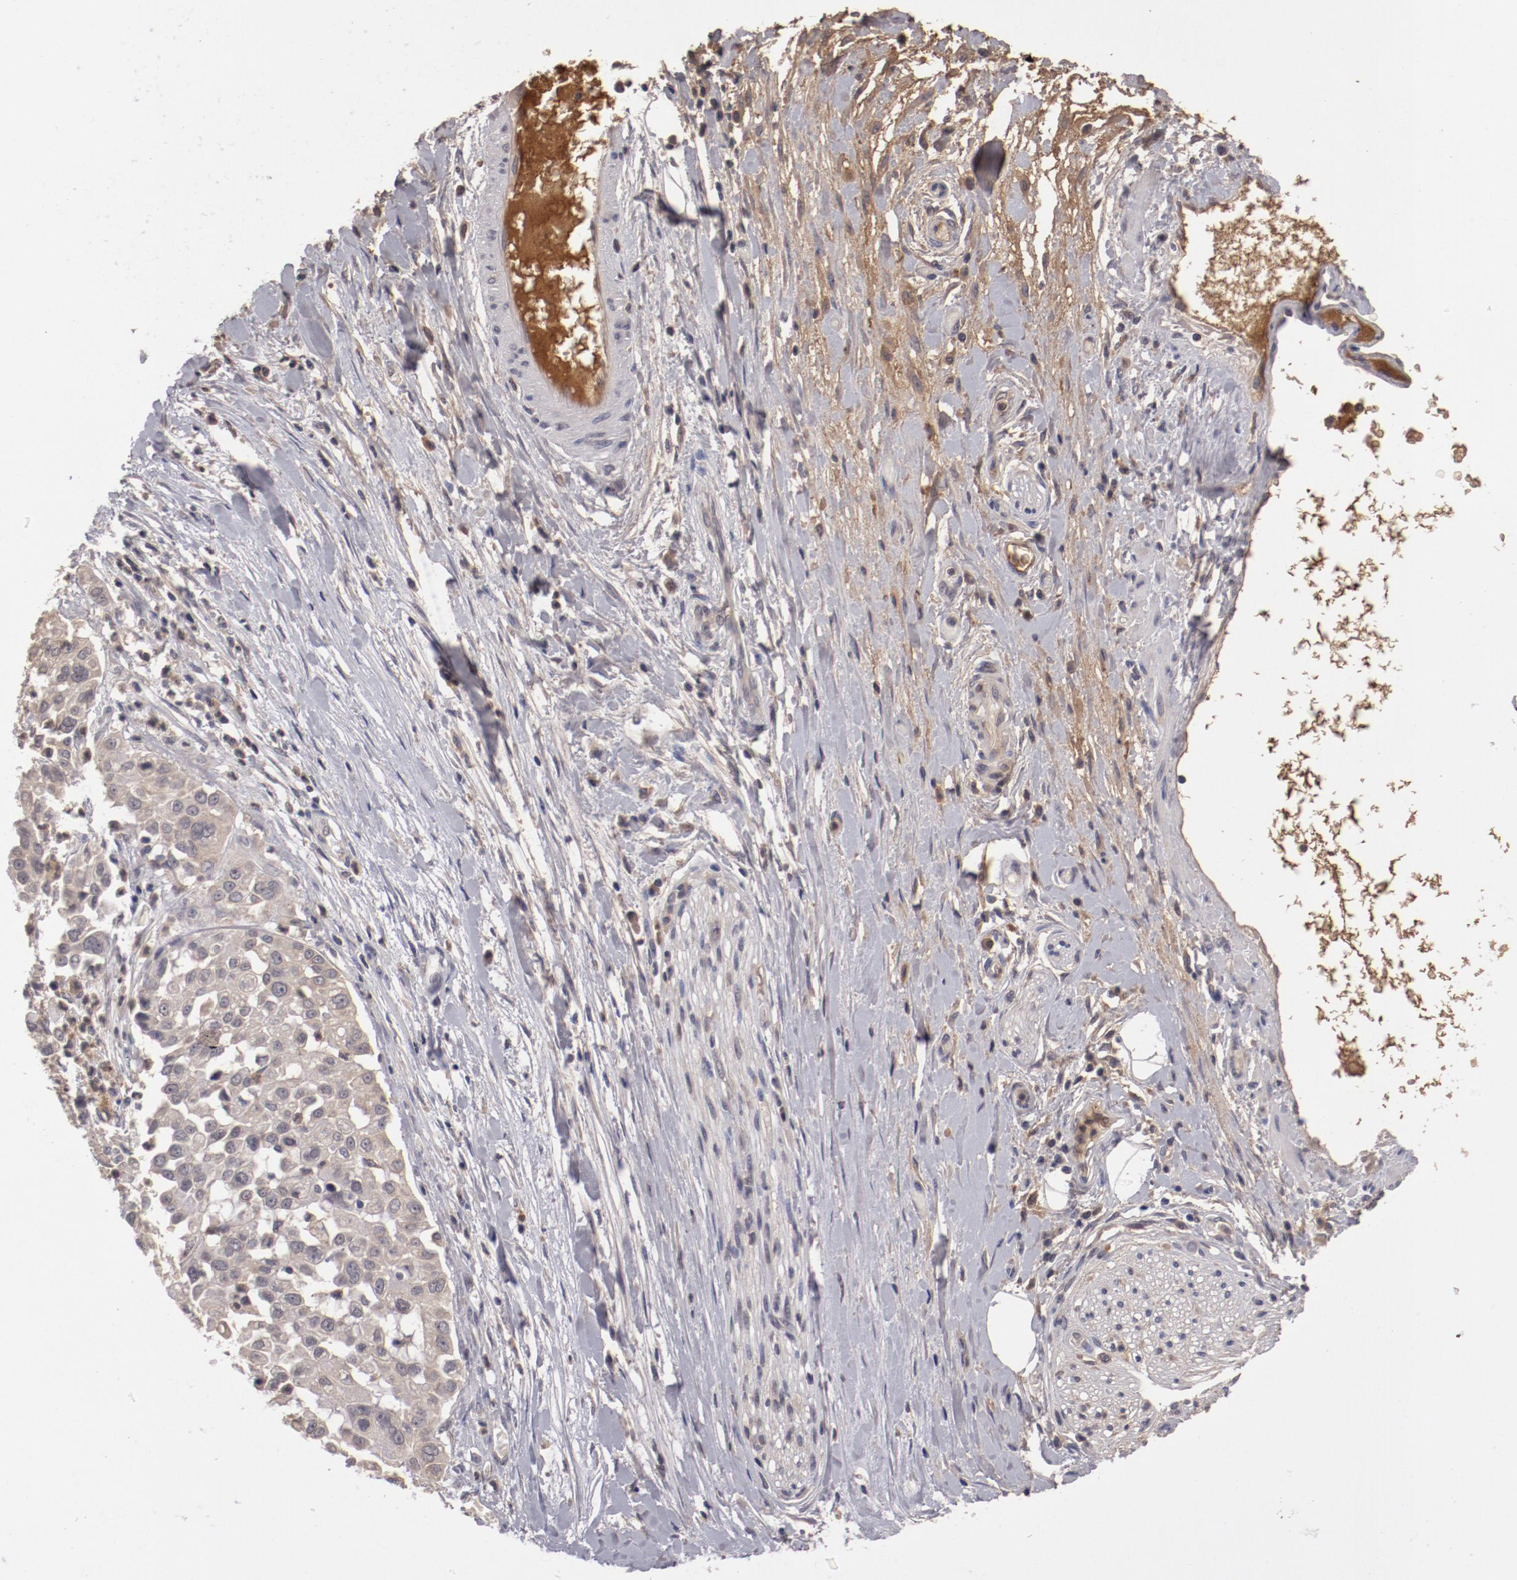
{"staining": {"intensity": "weak", "quantity": ">75%", "location": "cytoplasmic/membranous"}, "tissue": "pancreatic cancer", "cell_type": "Tumor cells", "image_type": "cancer", "snomed": [{"axis": "morphology", "description": "Adenocarcinoma, NOS"}, {"axis": "topography", "description": "Pancreas"}], "caption": "Adenocarcinoma (pancreatic) was stained to show a protein in brown. There is low levels of weak cytoplasmic/membranous positivity in approximately >75% of tumor cells. (DAB = brown stain, brightfield microscopy at high magnification).", "gene": "CP", "patient": {"sex": "female", "age": 52}}